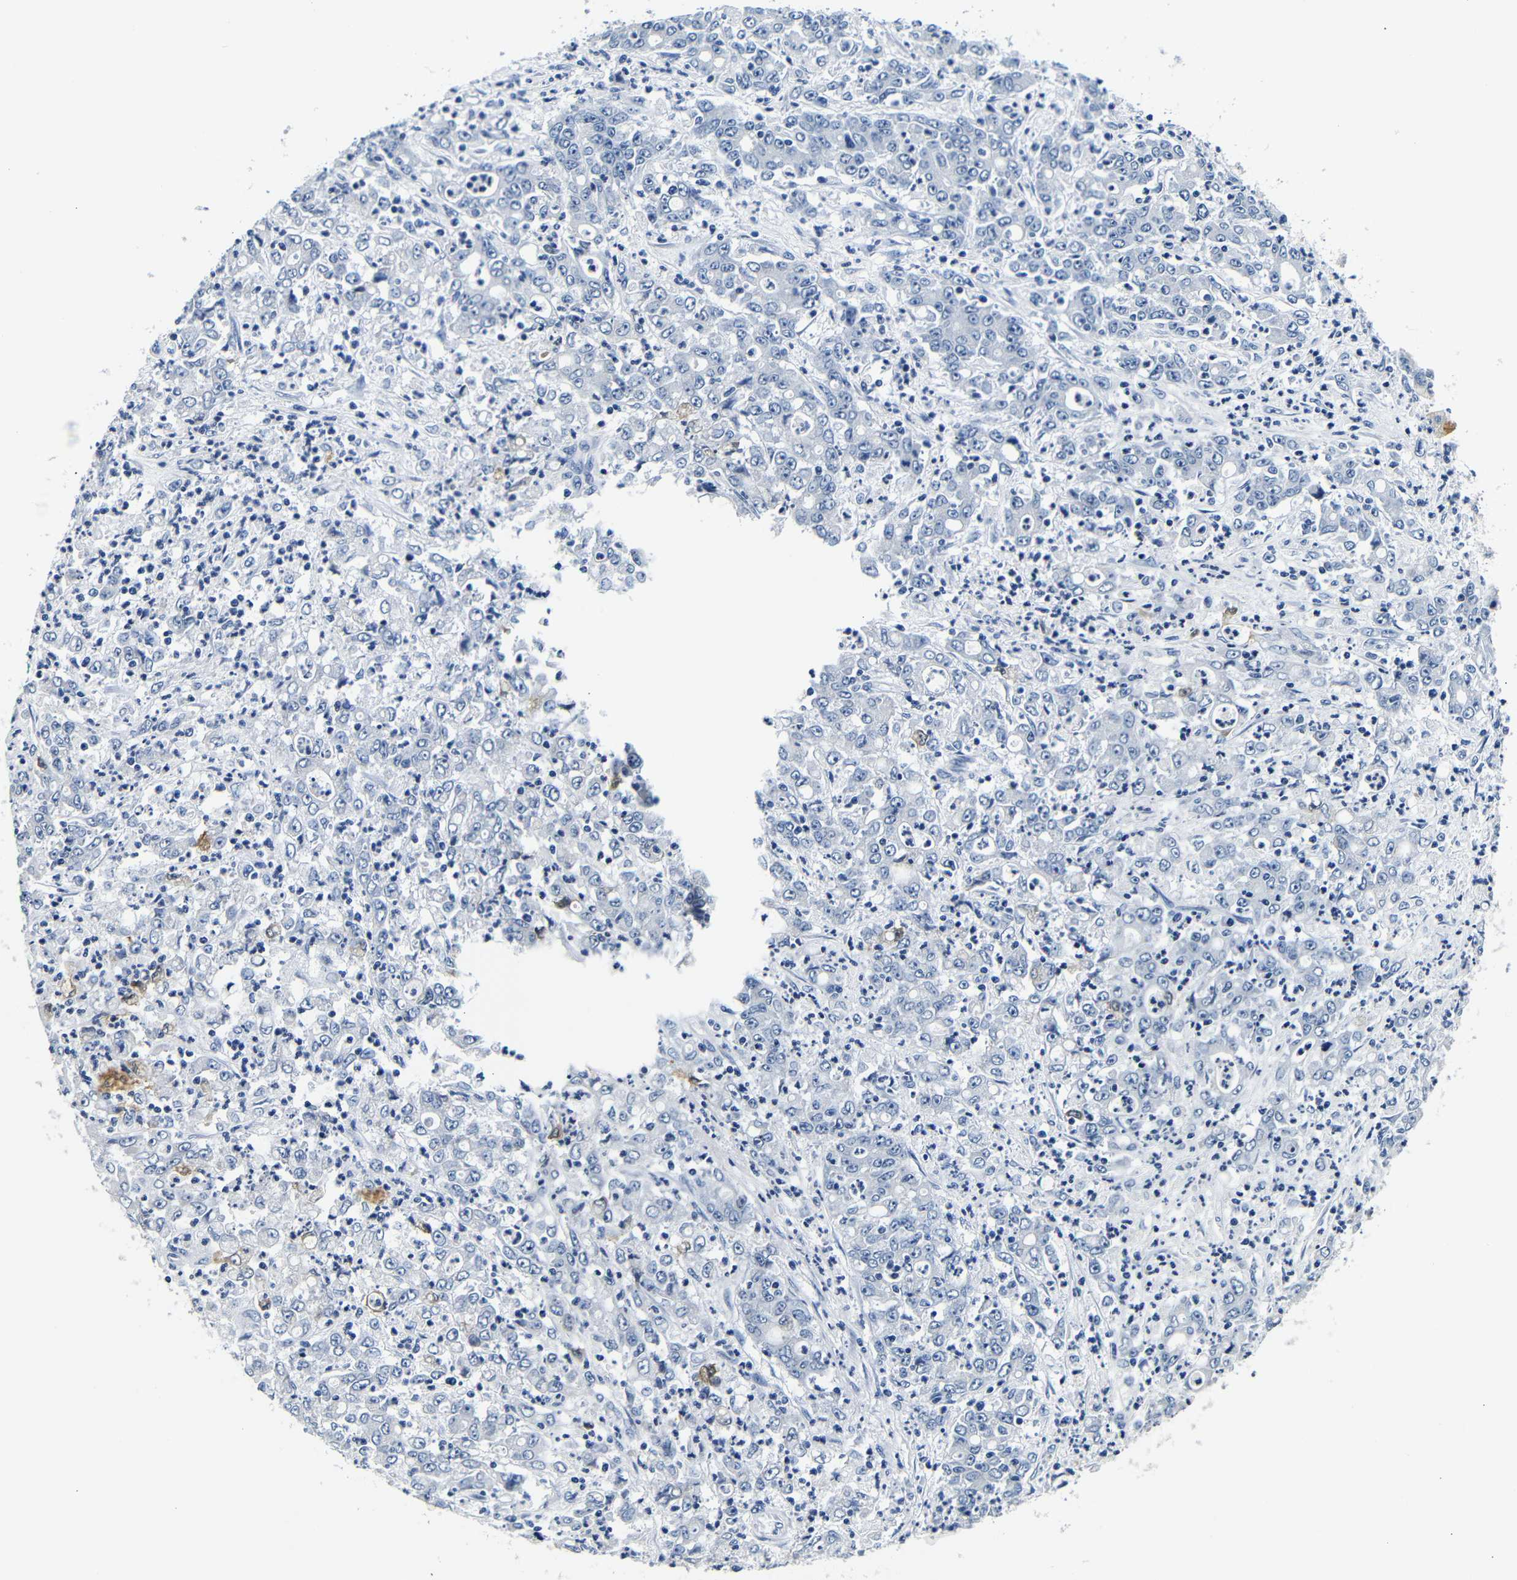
{"staining": {"intensity": "negative", "quantity": "none", "location": "none"}, "tissue": "stomach cancer", "cell_type": "Tumor cells", "image_type": "cancer", "snomed": [{"axis": "morphology", "description": "Adenocarcinoma, NOS"}, {"axis": "topography", "description": "Stomach, lower"}], "caption": "DAB immunohistochemical staining of human stomach adenocarcinoma displays no significant staining in tumor cells. (DAB immunohistochemistry (IHC), high magnification).", "gene": "GP1BA", "patient": {"sex": "female", "age": 71}}